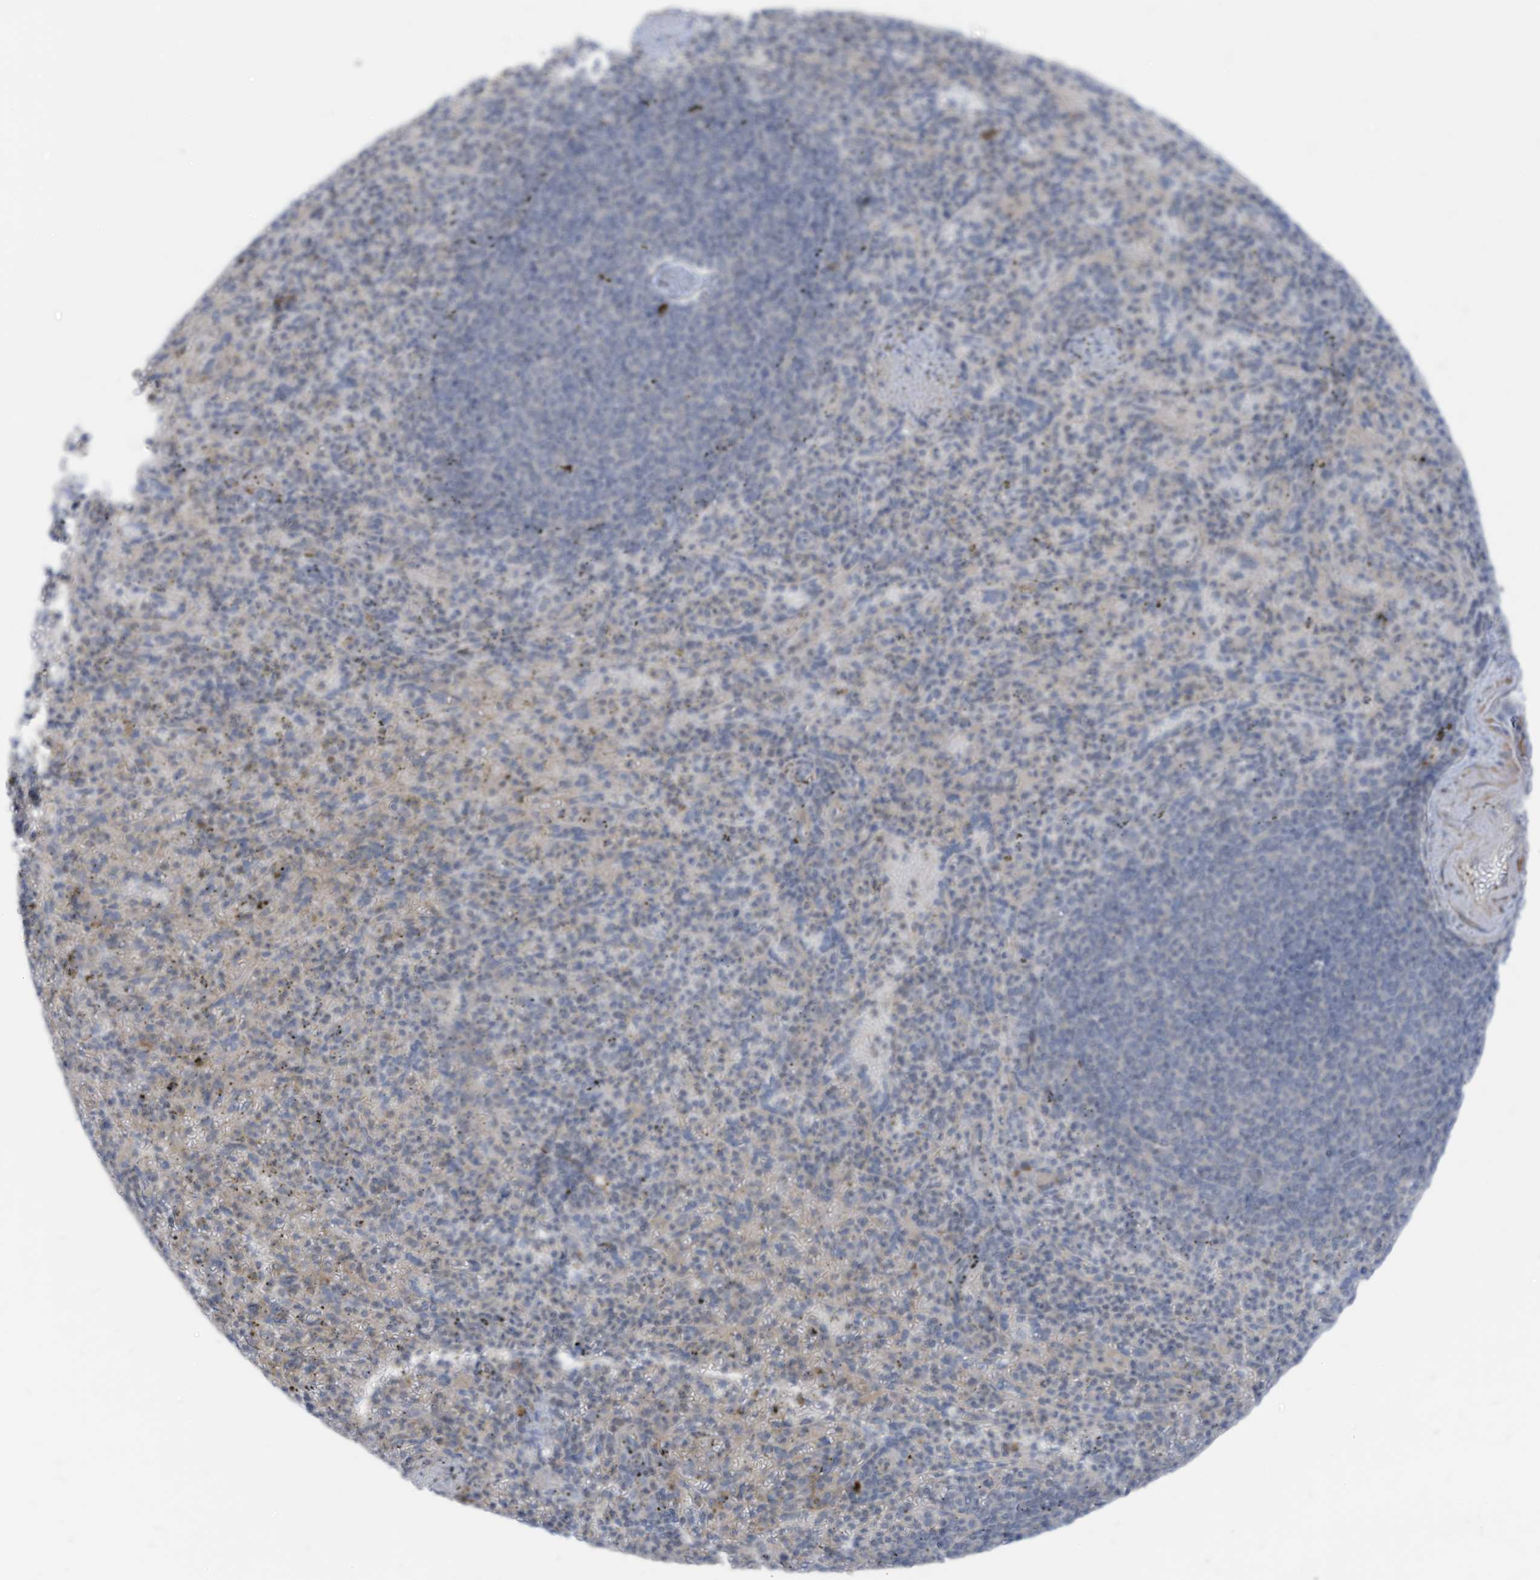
{"staining": {"intensity": "negative", "quantity": "none", "location": "none"}, "tissue": "spleen", "cell_type": "Cells in red pulp", "image_type": "normal", "snomed": [{"axis": "morphology", "description": "Normal tissue, NOS"}, {"axis": "topography", "description": "Spleen"}], "caption": "Protein analysis of unremarkable spleen reveals no significant expression in cells in red pulp. The staining is performed using DAB (3,3'-diaminobenzidine) brown chromogen with nuclei counter-stained in using hematoxylin.", "gene": "GPATCH3", "patient": {"sex": "female", "age": 74}}